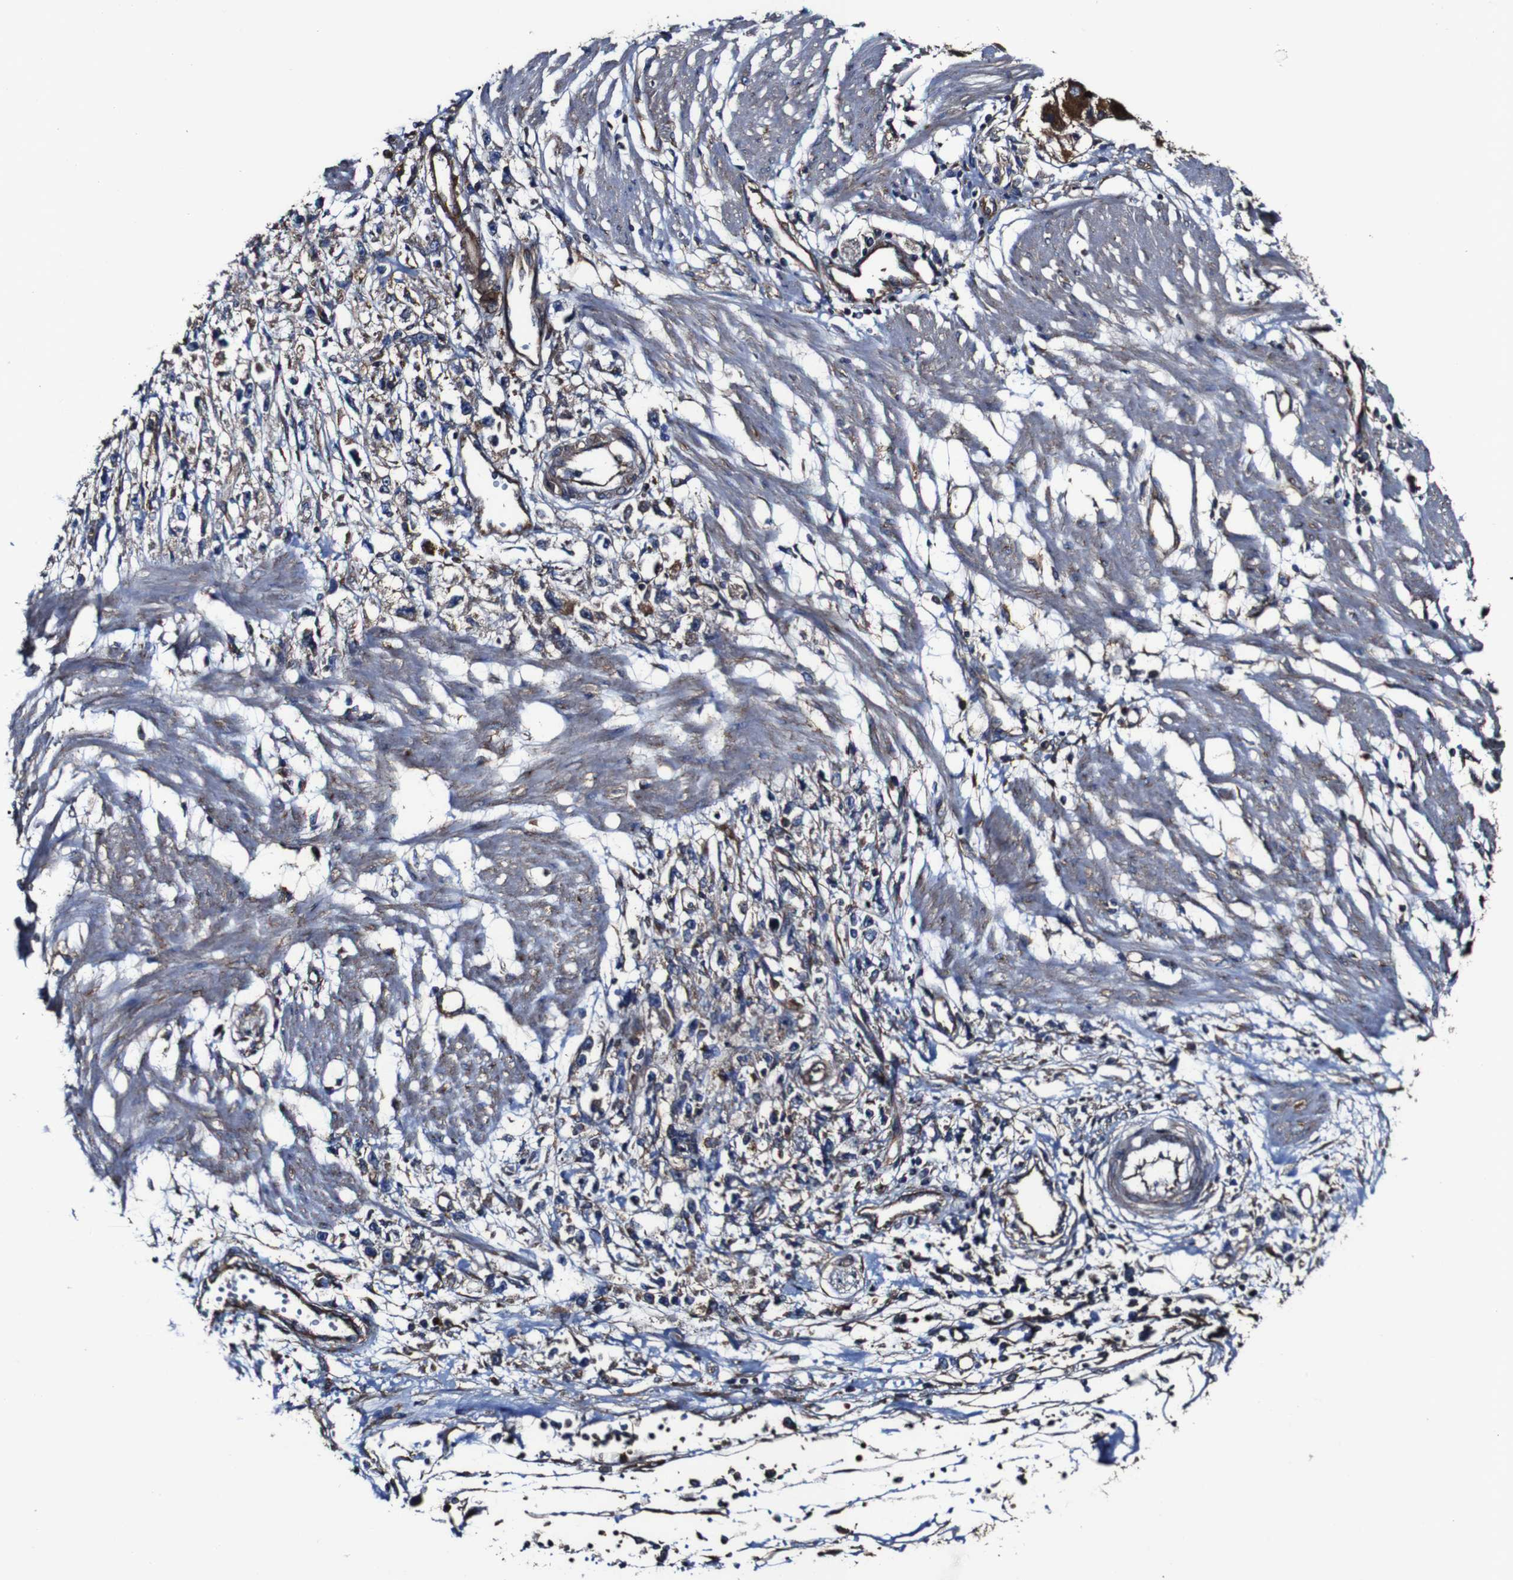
{"staining": {"intensity": "moderate", "quantity": "25%-75%", "location": "cytoplasmic/membranous"}, "tissue": "stomach cancer", "cell_type": "Tumor cells", "image_type": "cancer", "snomed": [{"axis": "morphology", "description": "Adenocarcinoma, NOS"}, {"axis": "topography", "description": "Stomach"}], "caption": "Protein expression analysis of human stomach adenocarcinoma reveals moderate cytoplasmic/membranous staining in about 25%-75% of tumor cells. Nuclei are stained in blue.", "gene": "CSF1R", "patient": {"sex": "female", "age": 59}}